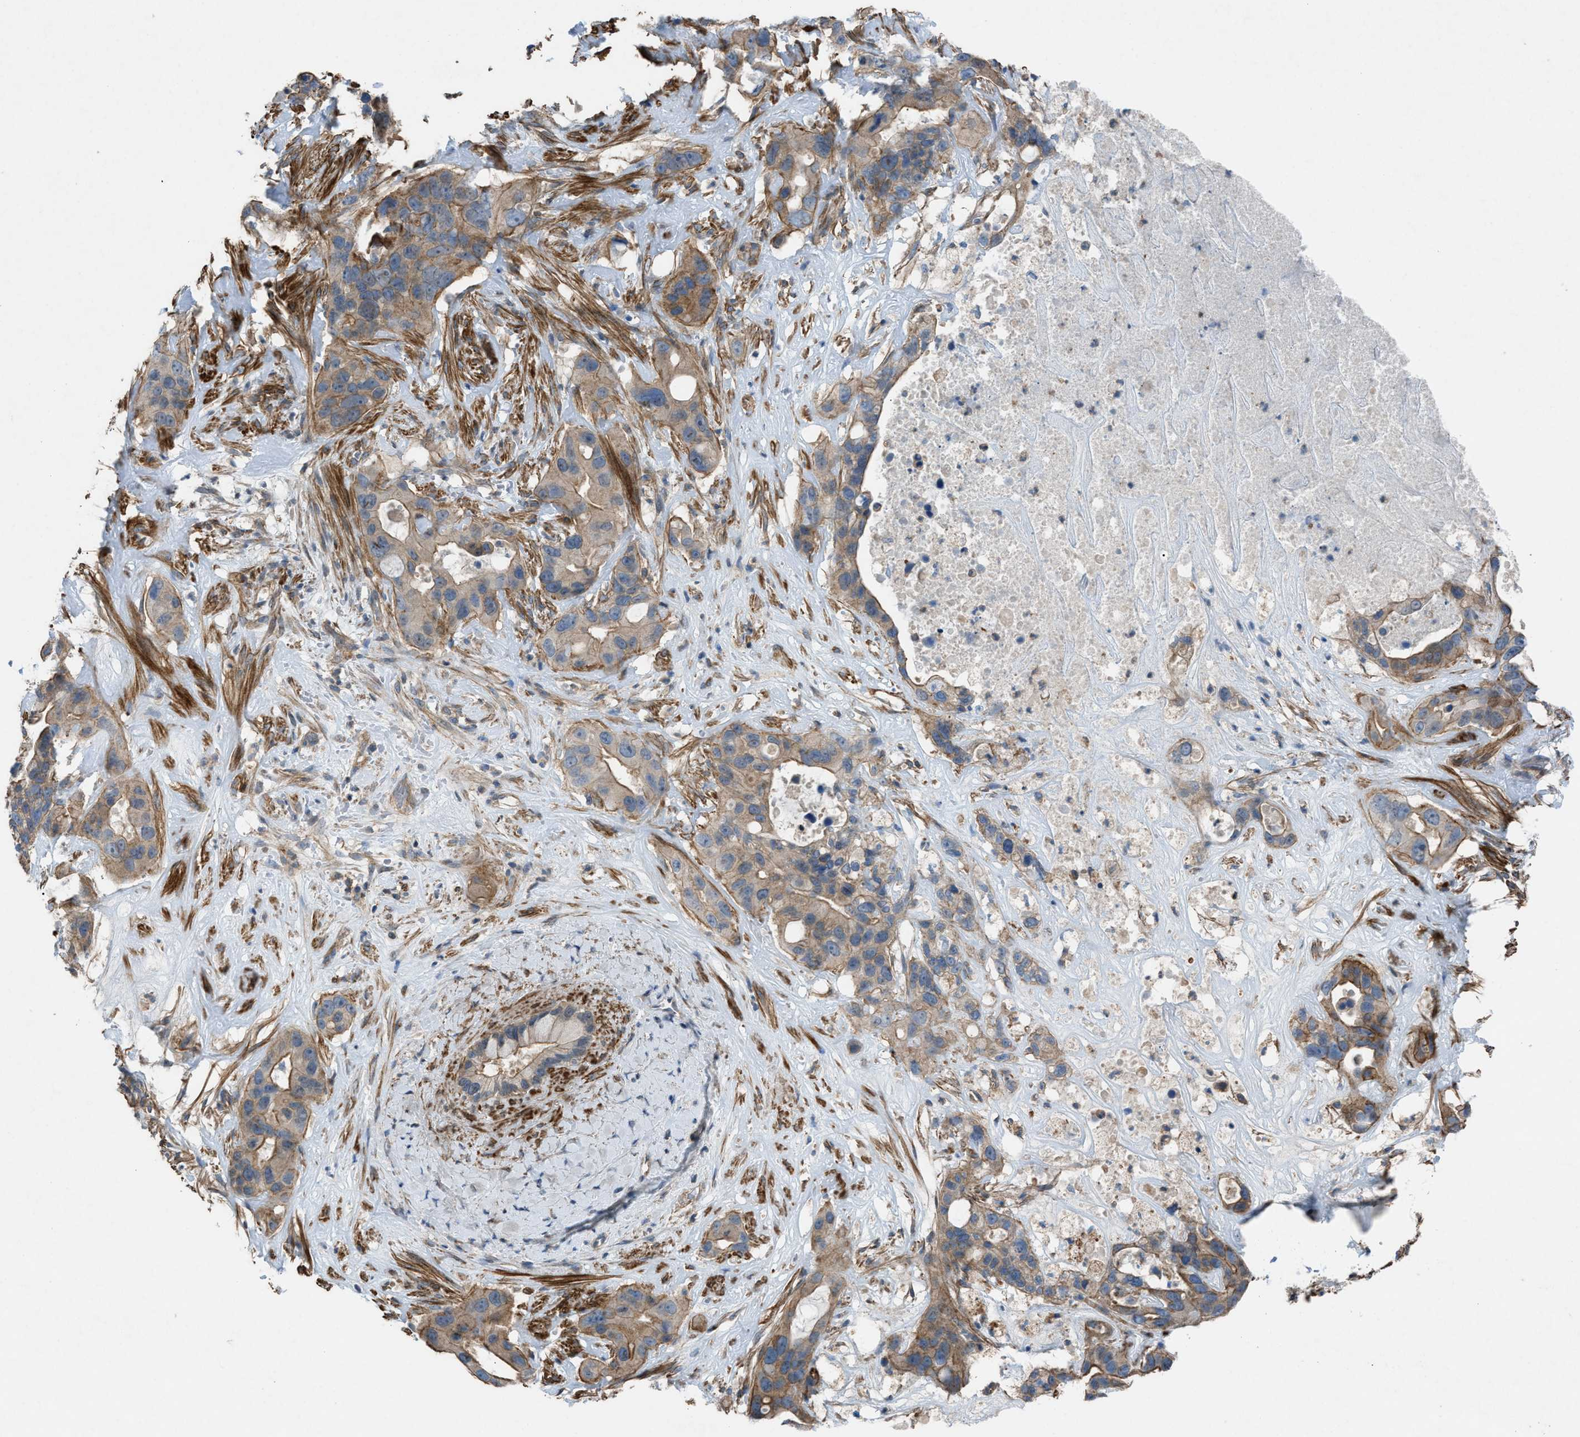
{"staining": {"intensity": "weak", "quantity": ">75%", "location": "cytoplasmic/membranous"}, "tissue": "liver cancer", "cell_type": "Tumor cells", "image_type": "cancer", "snomed": [{"axis": "morphology", "description": "Cholangiocarcinoma"}, {"axis": "topography", "description": "Liver"}], "caption": "Immunohistochemistry of liver cancer displays low levels of weak cytoplasmic/membranous expression in about >75% of tumor cells.", "gene": "NCK2", "patient": {"sex": "female", "age": 65}}